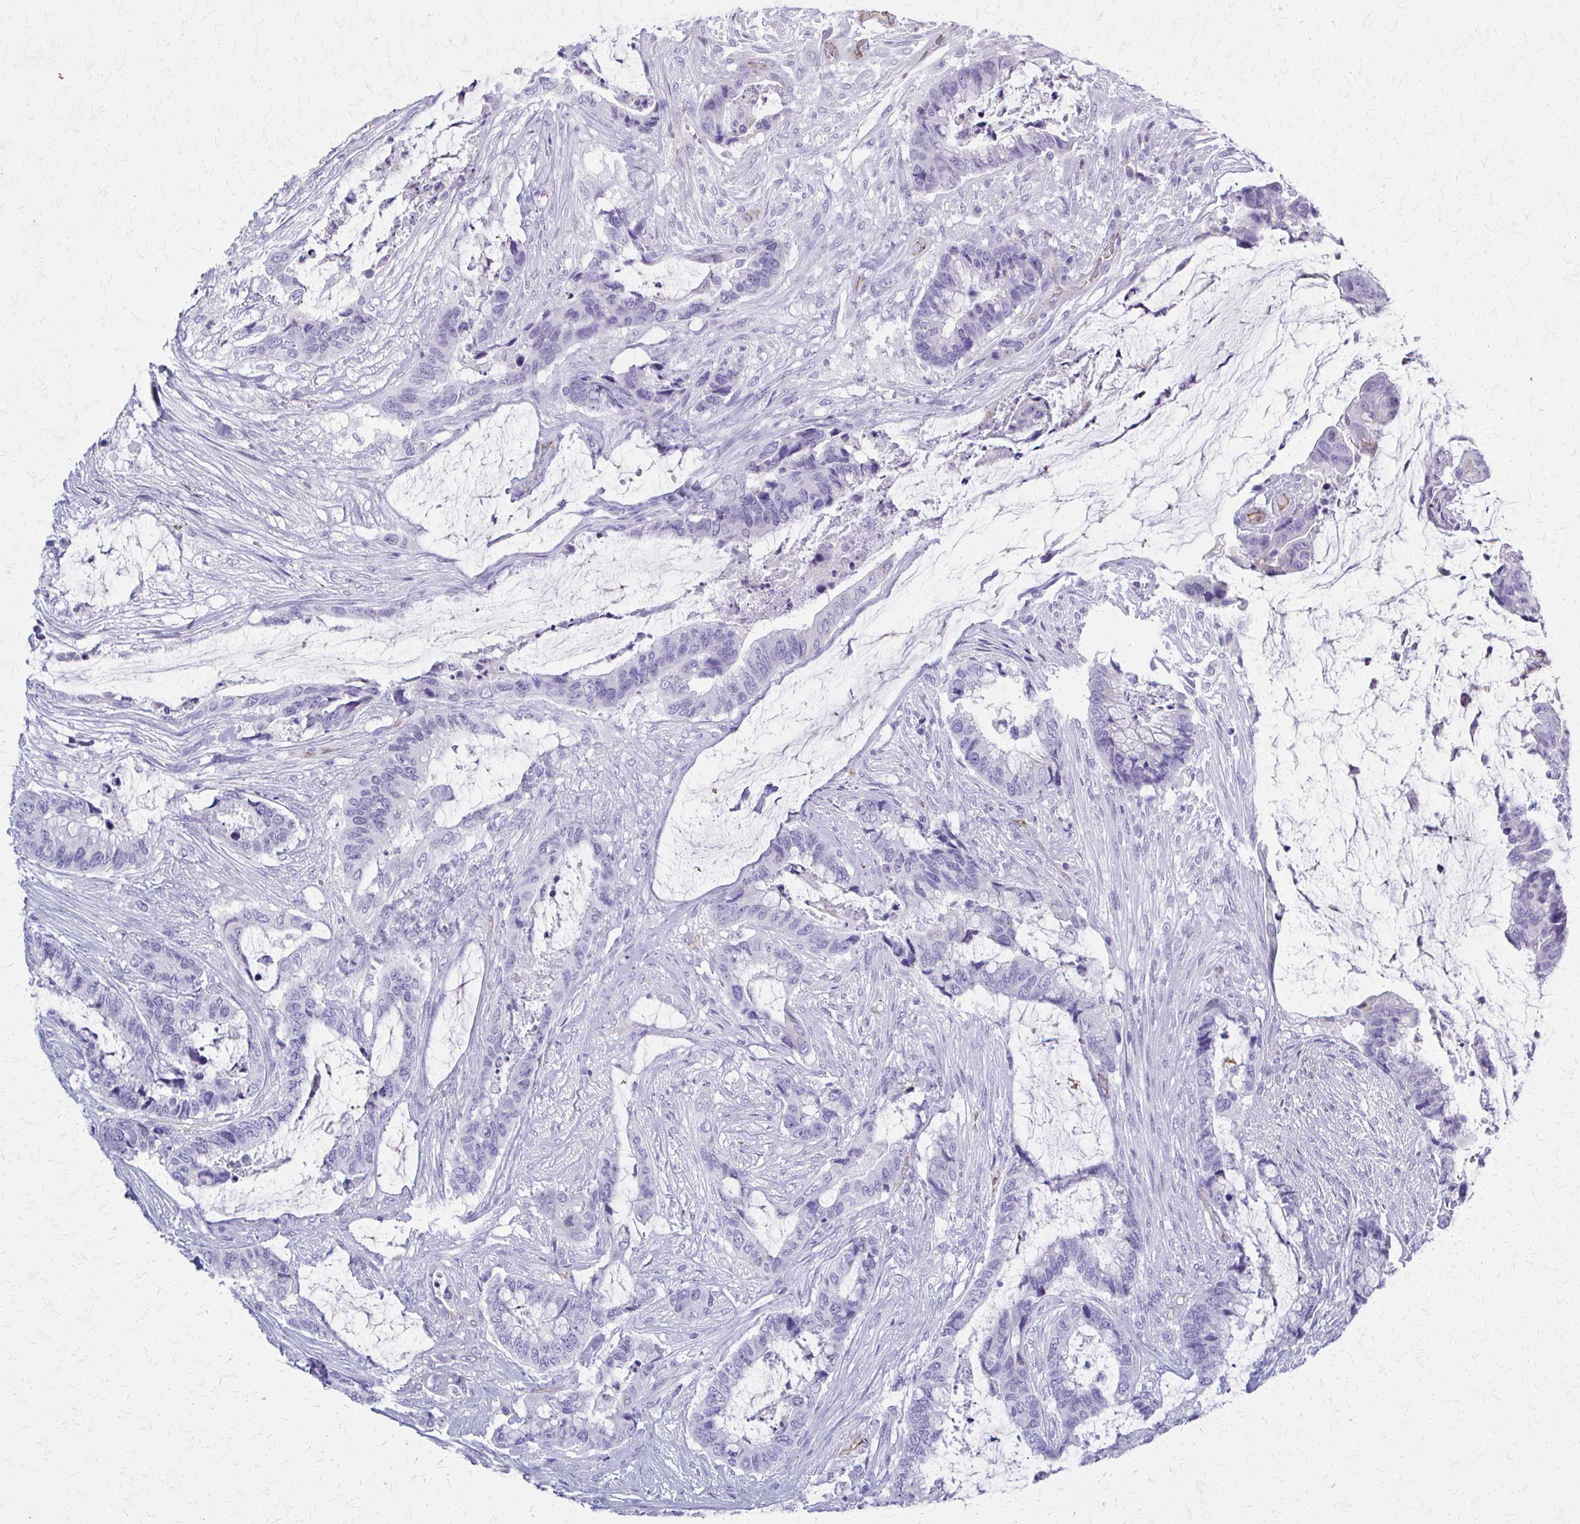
{"staining": {"intensity": "negative", "quantity": "none", "location": "none"}, "tissue": "colorectal cancer", "cell_type": "Tumor cells", "image_type": "cancer", "snomed": [{"axis": "morphology", "description": "Adenocarcinoma, NOS"}, {"axis": "topography", "description": "Rectum"}], "caption": "Tumor cells show no significant protein expression in adenocarcinoma (colorectal).", "gene": "TPSG1", "patient": {"sex": "female", "age": 59}}